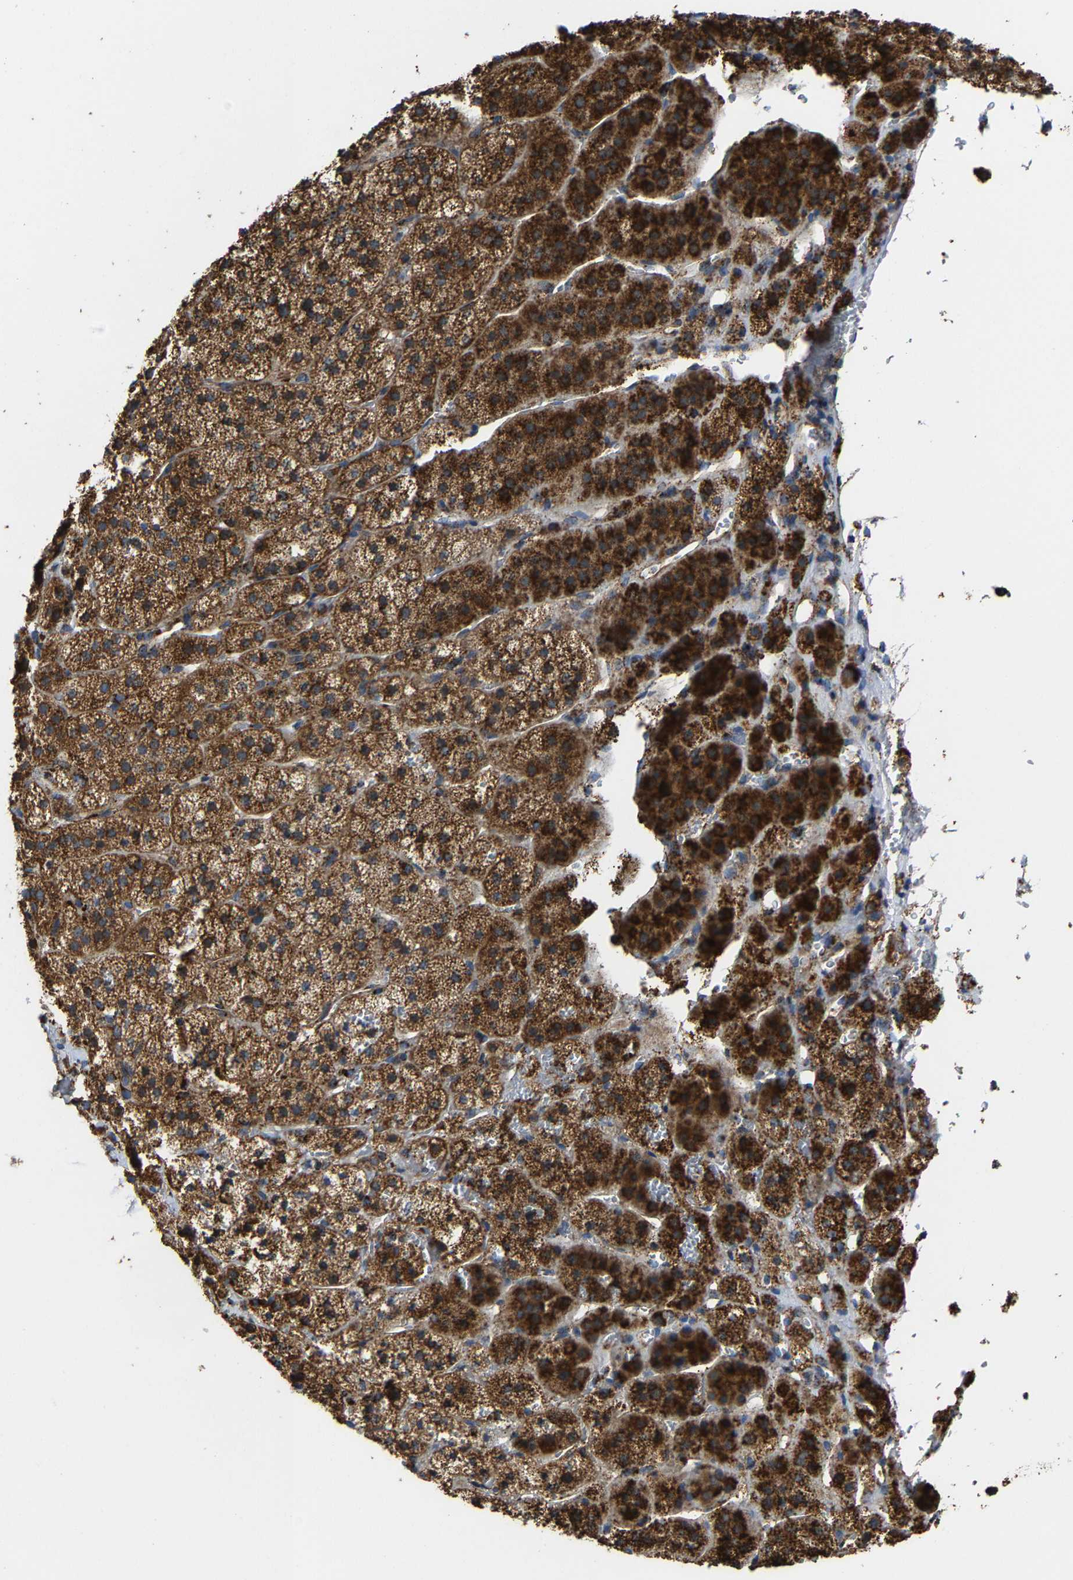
{"staining": {"intensity": "strong", "quantity": ">75%", "location": "cytoplasmic/membranous"}, "tissue": "adrenal gland", "cell_type": "Glandular cells", "image_type": "normal", "snomed": [{"axis": "morphology", "description": "Normal tissue, NOS"}, {"axis": "topography", "description": "Adrenal gland"}], "caption": "An image showing strong cytoplasmic/membranous positivity in approximately >75% of glandular cells in unremarkable adrenal gland, as visualized by brown immunohistochemical staining.", "gene": "NDUFV3", "patient": {"sex": "female", "age": 44}}